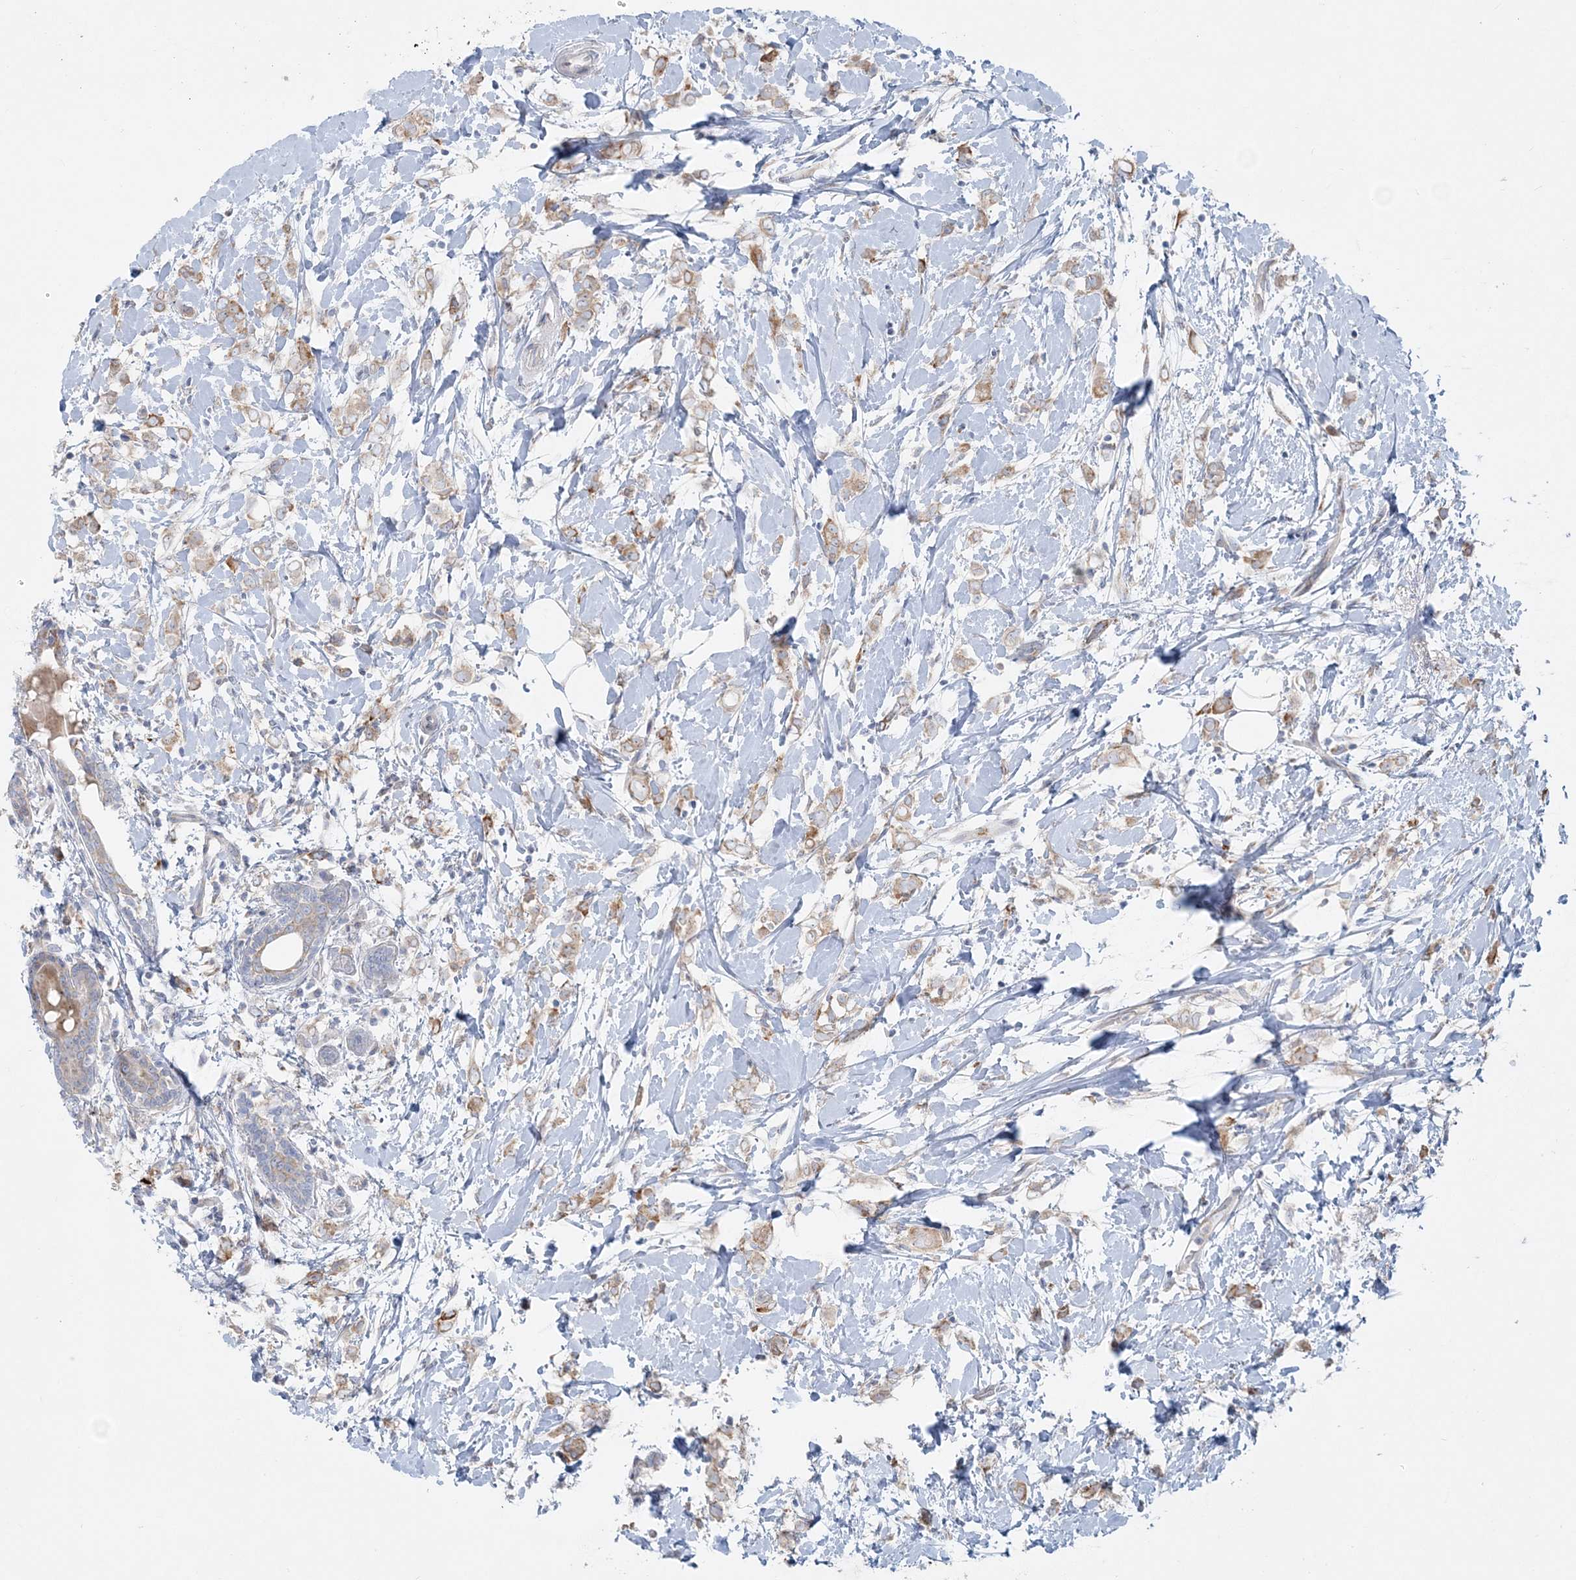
{"staining": {"intensity": "weak", "quantity": ">75%", "location": "cytoplasmic/membranous"}, "tissue": "breast cancer", "cell_type": "Tumor cells", "image_type": "cancer", "snomed": [{"axis": "morphology", "description": "Normal tissue, NOS"}, {"axis": "morphology", "description": "Lobular carcinoma"}, {"axis": "topography", "description": "Breast"}], "caption": "Breast cancer (lobular carcinoma) stained for a protein shows weak cytoplasmic/membranous positivity in tumor cells.", "gene": "CCNJ", "patient": {"sex": "female", "age": 47}}